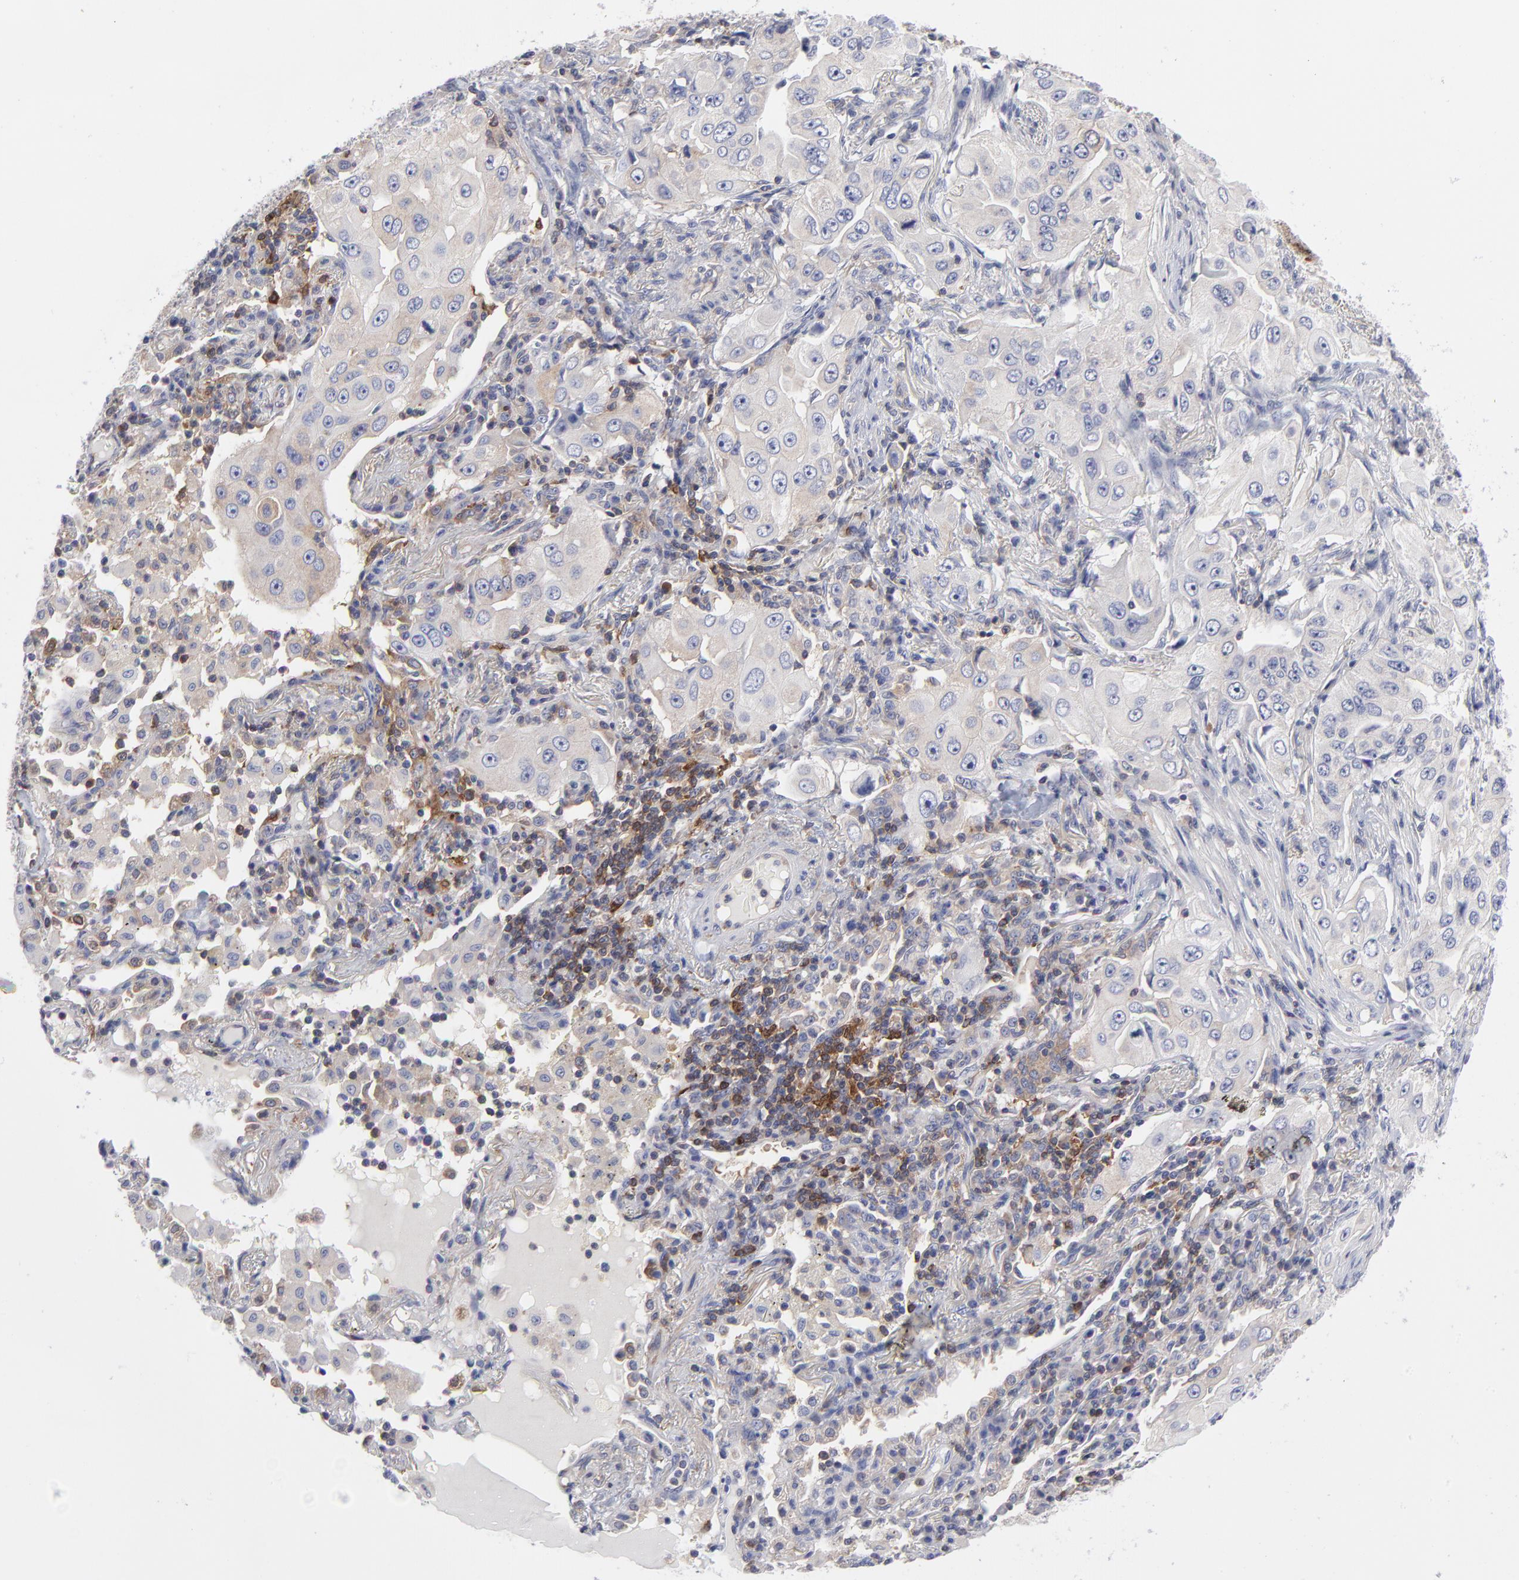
{"staining": {"intensity": "negative", "quantity": "none", "location": "none"}, "tissue": "lung cancer", "cell_type": "Tumor cells", "image_type": "cancer", "snomed": [{"axis": "morphology", "description": "Adenocarcinoma, NOS"}, {"axis": "topography", "description": "Lung"}], "caption": "DAB immunohistochemical staining of human adenocarcinoma (lung) reveals no significant expression in tumor cells.", "gene": "NFKBIA", "patient": {"sex": "male", "age": 84}}